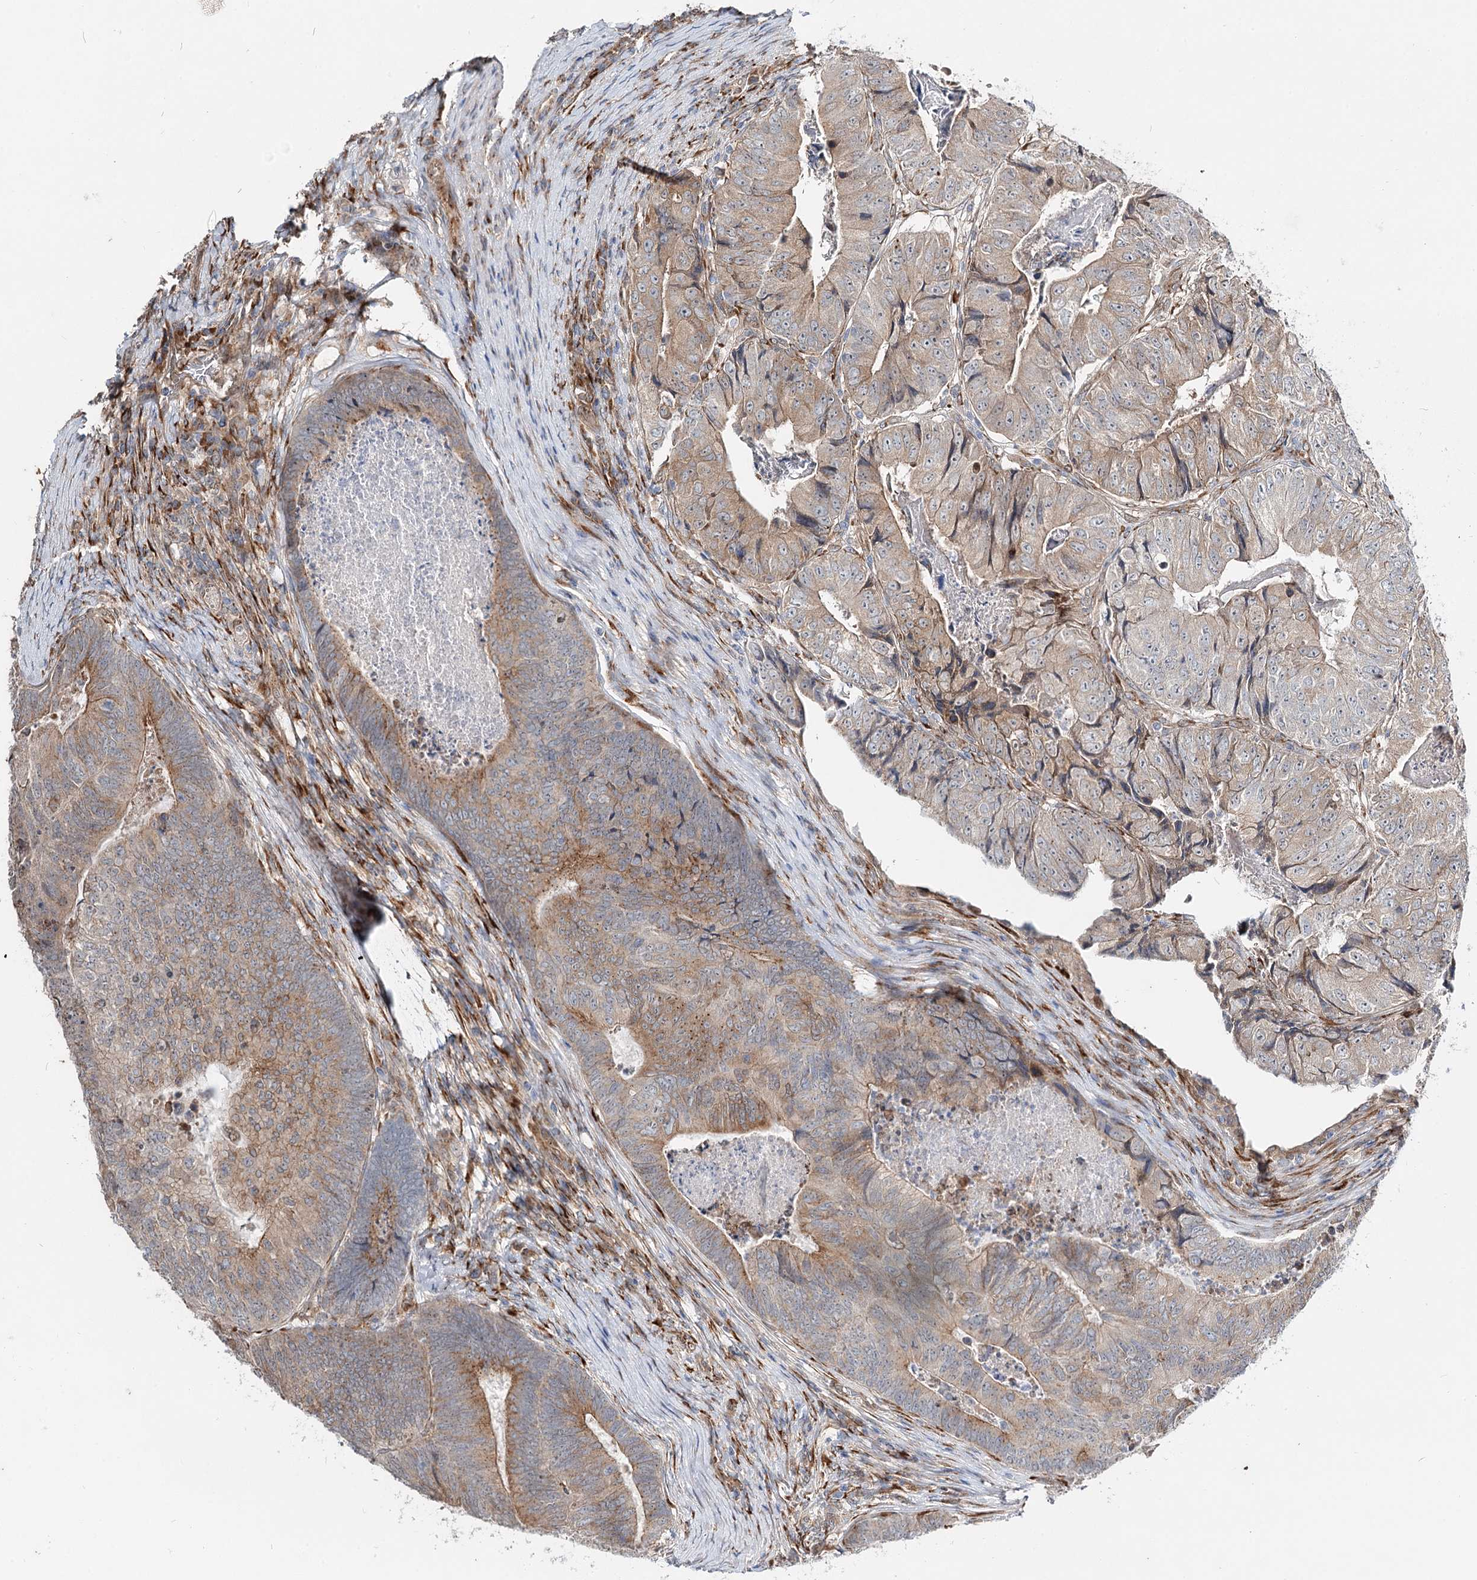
{"staining": {"intensity": "moderate", "quantity": "<25%", "location": "cytoplasmic/membranous"}, "tissue": "colorectal cancer", "cell_type": "Tumor cells", "image_type": "cancer", "snomed": [{"axis": "morphology", "description": "Adenocarcinoma, NOS"}, {"axis": "topography", "description": "Colon"}], "caption": "This image displays IHC staining of human colorectal cancer (adenocarcinoma), with low moderate cytoplasmic/membranous positivity in about <25% of tumor cells.", "gene": "SPART", "patient": {"sex": "female", "age": 67}}